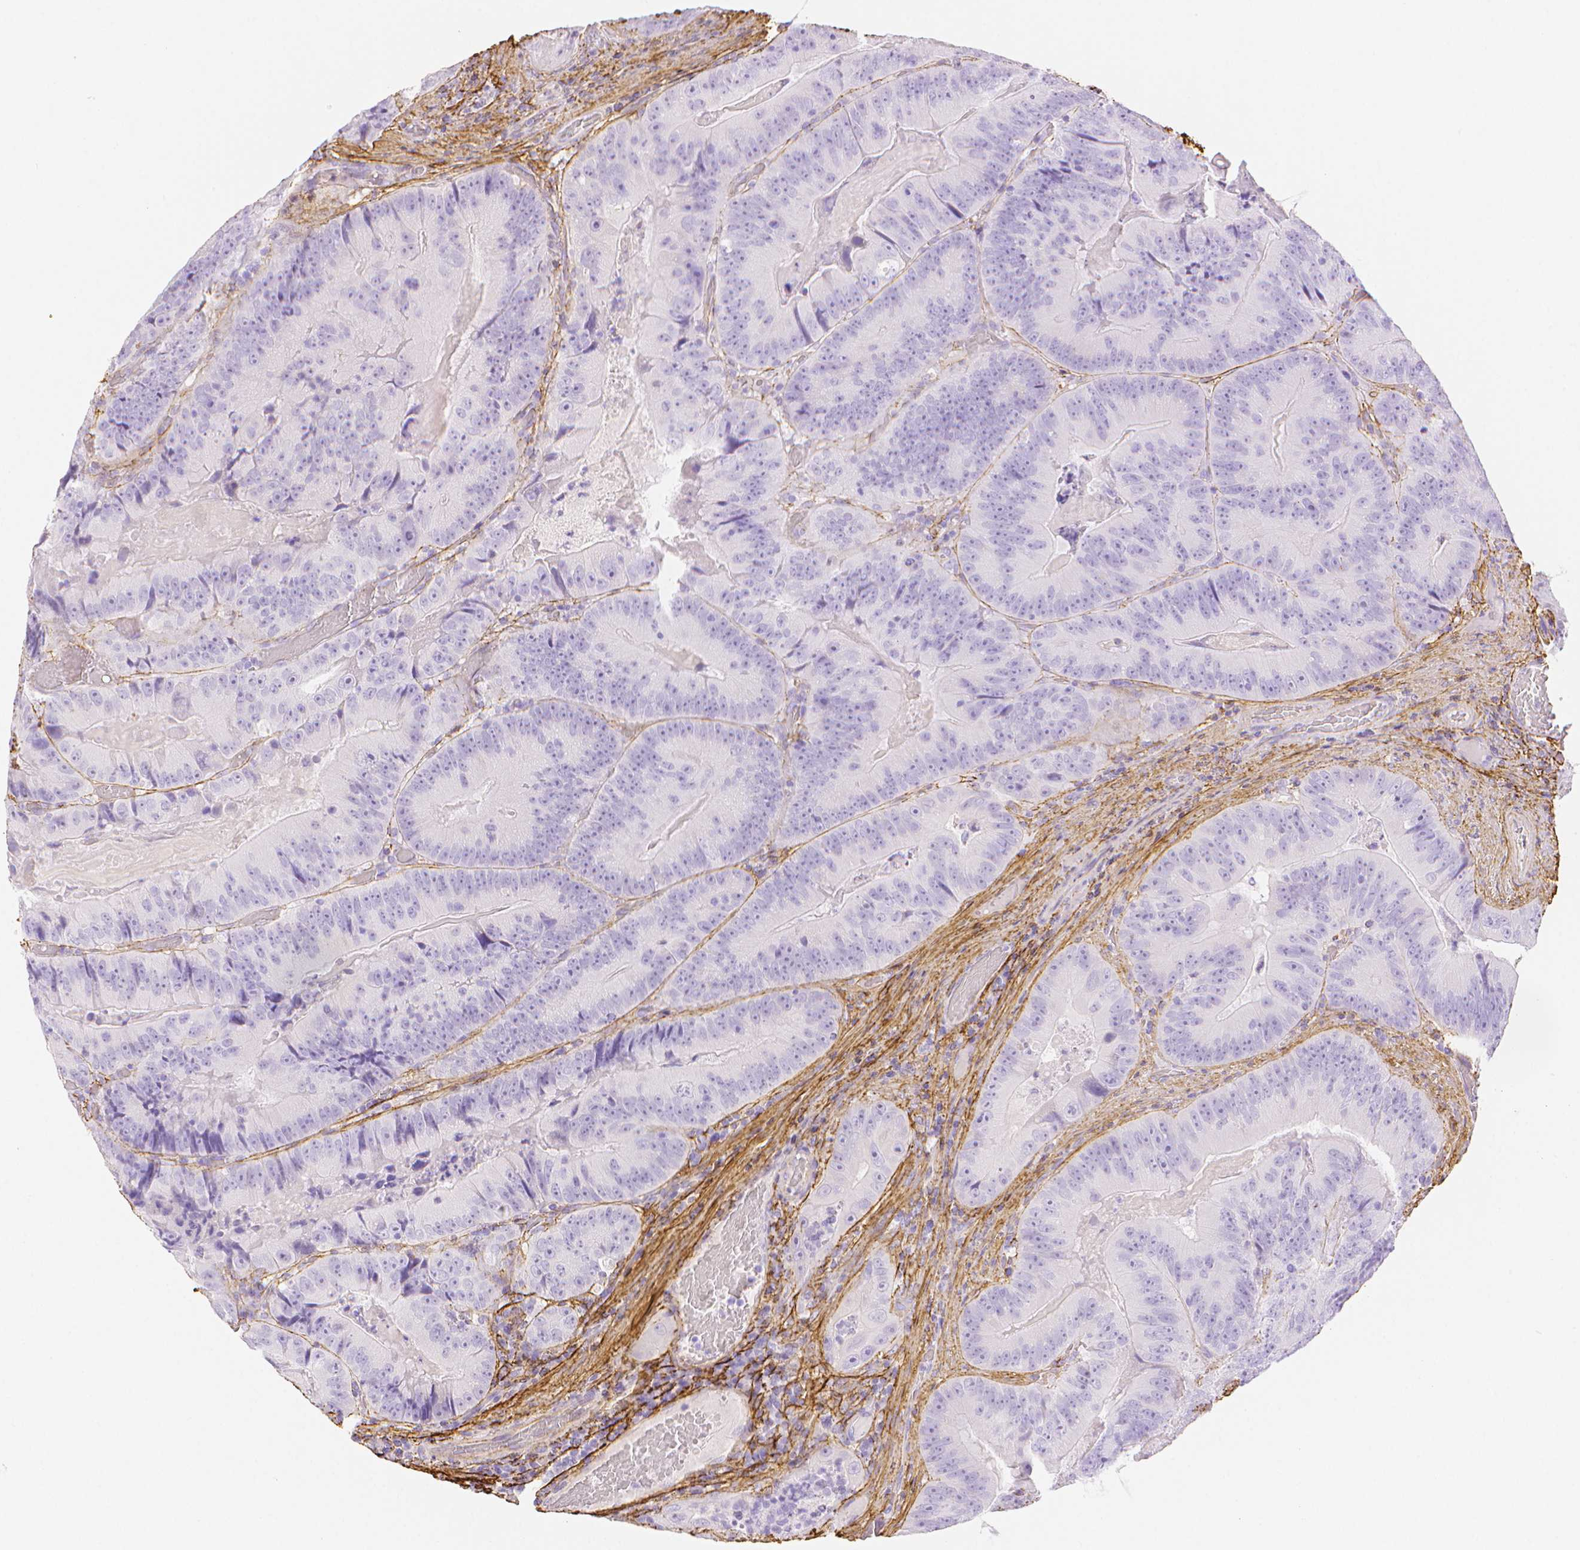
{"staining": {"intensity": "negative", "quantity": "none", "location": "none"}, "tissue": "colorectal cancer", "cell_type": "Tumor cells", "image_type": "cancer", "snomed": [{"axis": "morphology", "description": "Adenocarcinoma, NOS"}, {"axis": "topography", "description": "Colon"}], "caption": "Colorectal cancer was stained to show a protein in brown. There is no significant staining in tumor cells. Nuclei are stained in blue.", "gene": "FBN1", "patient": {"sex": "female", "age": 86}}